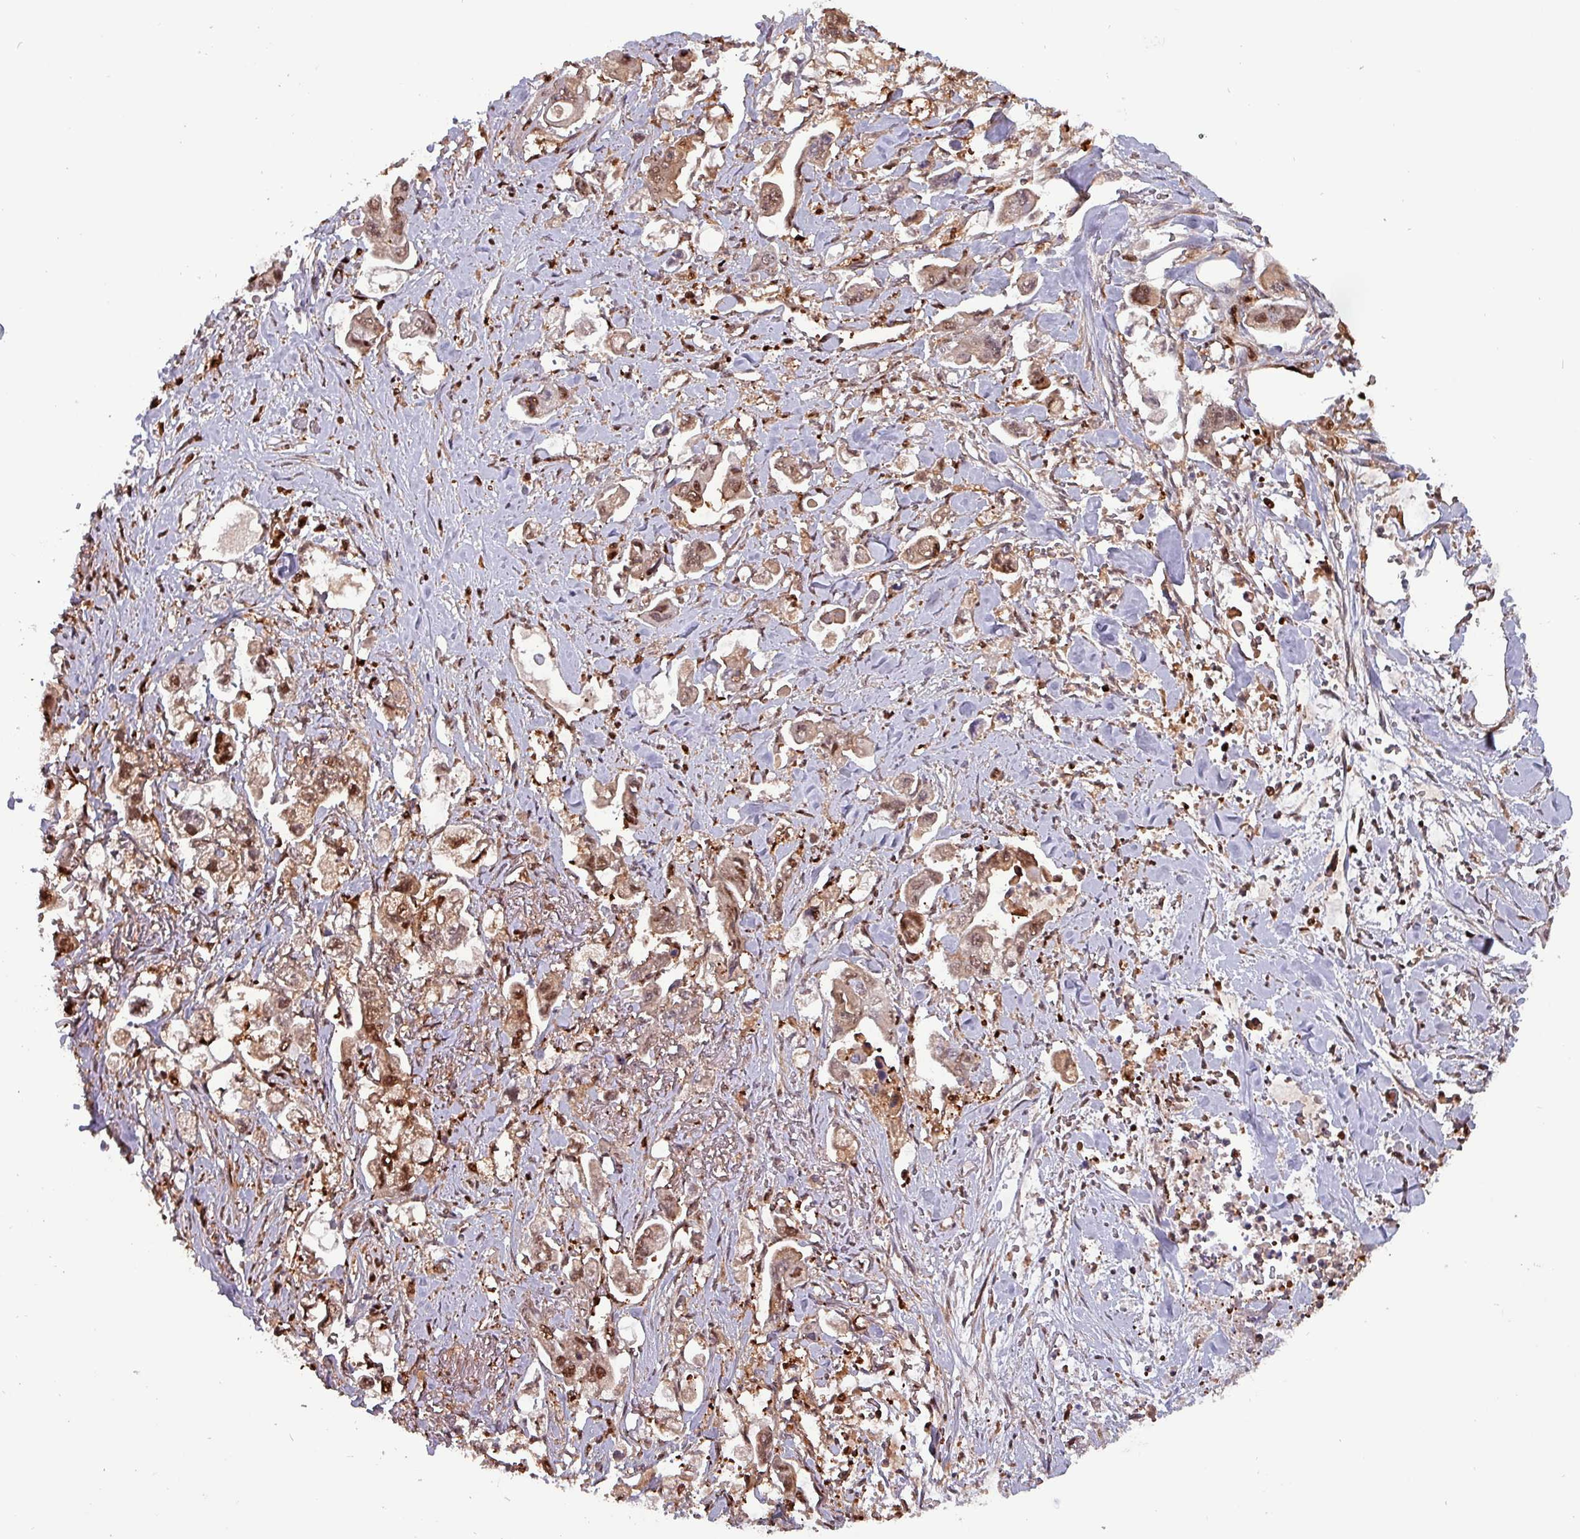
{"staining": {"intensity": "moderate", "quantity": ">75%", "location": "cytoplasmic/membranous,nuclear"}, "tissue": "stomach cancer", "cell_type": "Tumor cells", "image_type": "cancer", "snomed": [{"axis": "morphology", "description": "Adenocarcinoma, NOS"}, {"axis": "topography", "description": "Stomach"}], "caption": "Human stomach cancer stained for a protein (brown) reveals moderate cytoplasmic/membranous and nuclear positive expression in about >75% of tumor cells.", "gene": "PSMB8", "patient": {"sex": "male", "age": 62}}